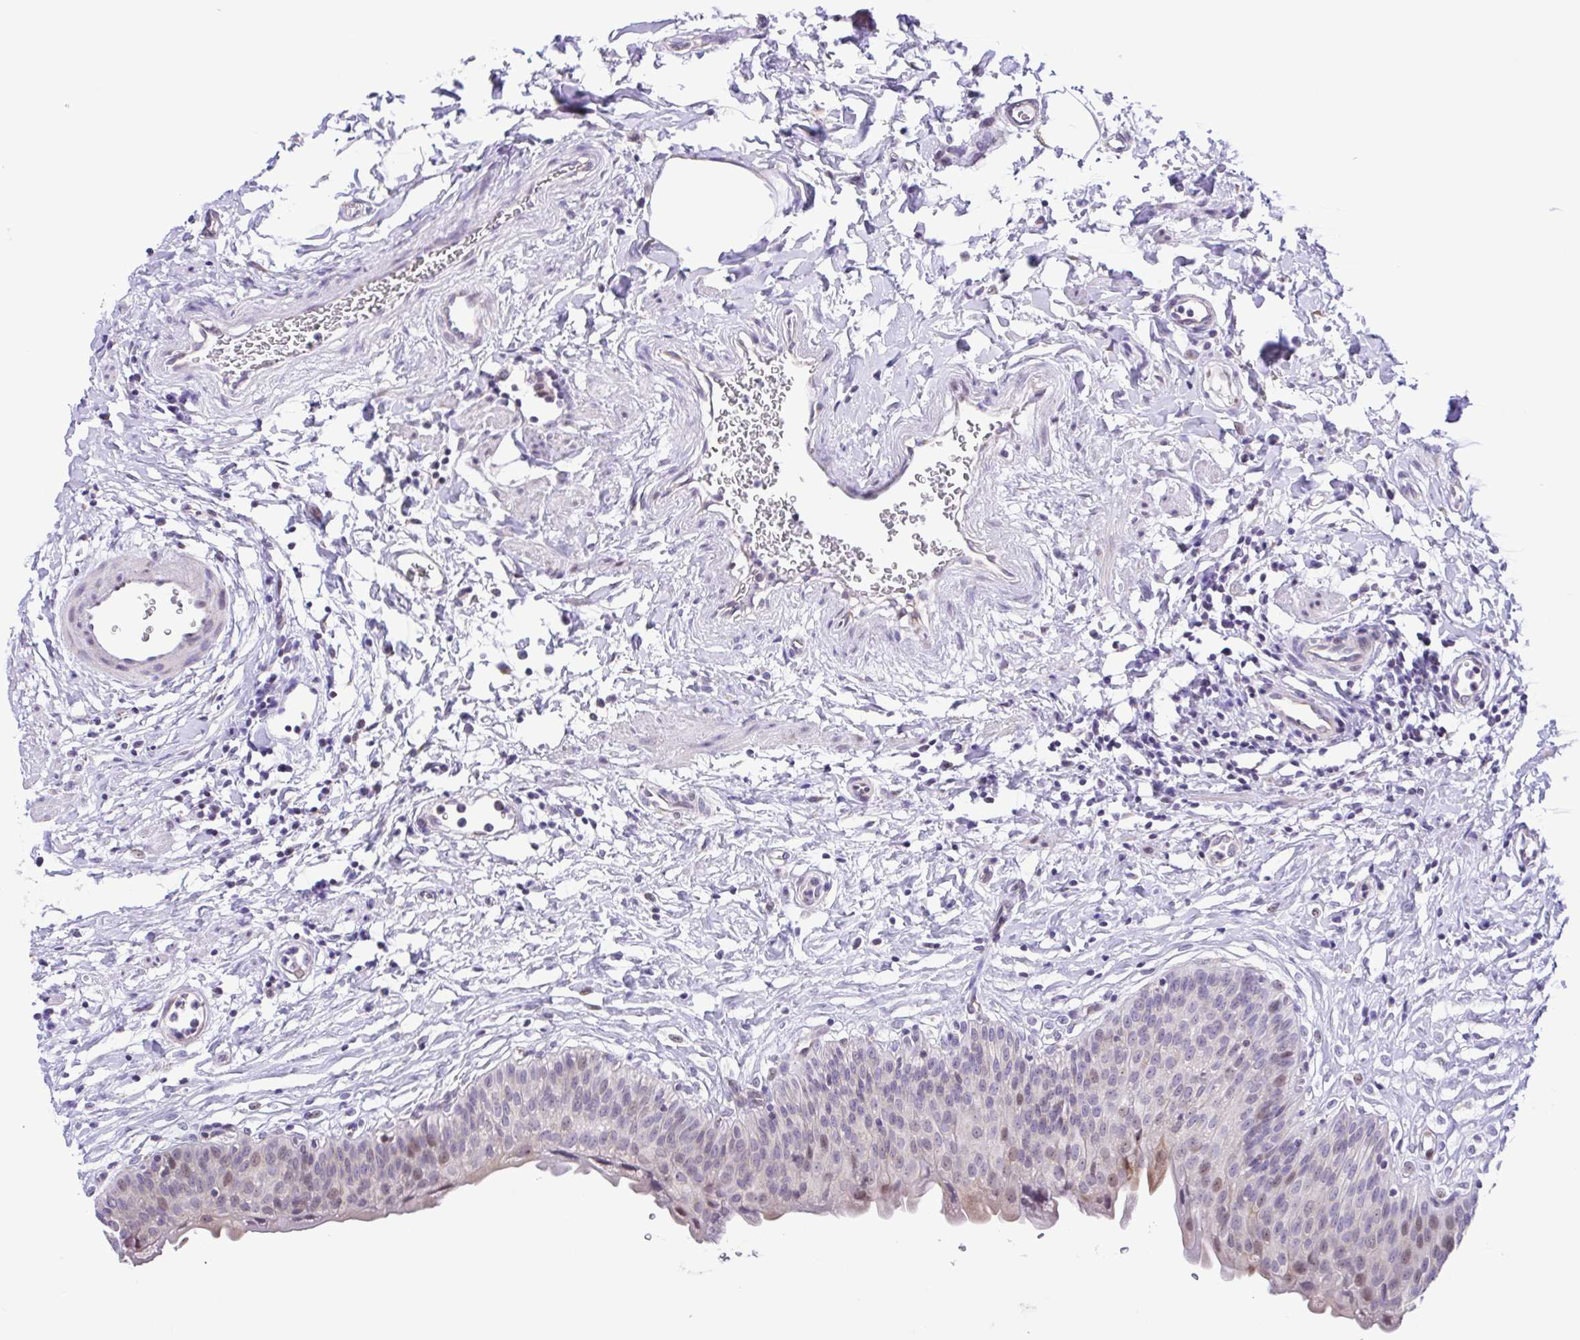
{"staining": {"intensity": "strong", "quantity": "<25%", "location": "cytoplasmic/membranous"}, "tissue": "urinary bladder", "cell_type": "Urothelial cells", "image_type": "normal", "snomed": [{"axis": "morphology", "description": "Normal tissue, NOS"}, {"axis": "topography", "description": "Urinary bladder"}], "caption": "About <25% of urothelial cells in benign urinary bladder show strong cytoplasmic/membranous protein expression as visualized by brown immunohistochemical staining.", "gene": "ENSG00000286022", "patient": {"sex": "male", "age": 55}}